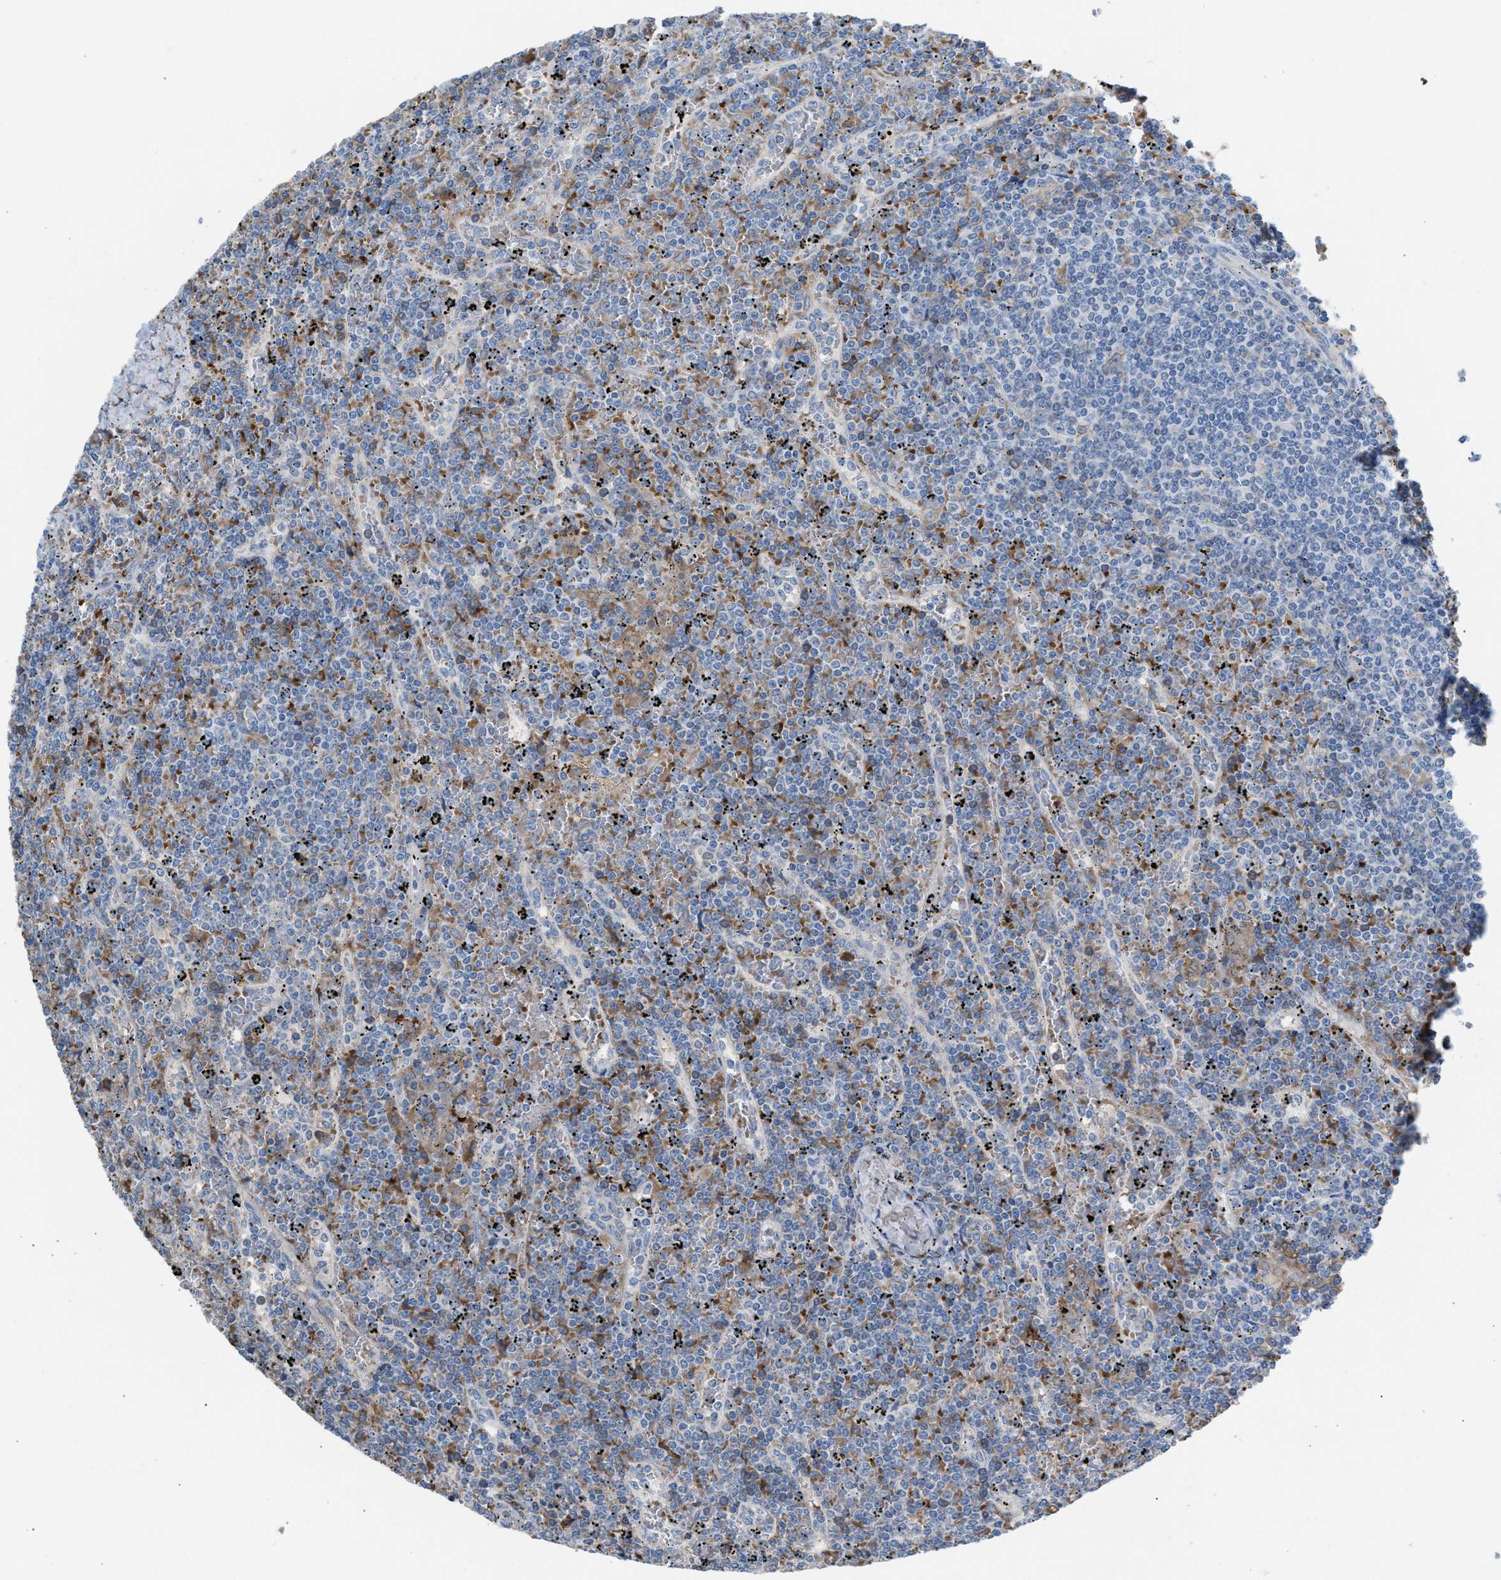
{"staining": {"intensity": "negative", "quantity": "none", "location": "none"}, "tissue": "lymphoma", "cell_type": "Tumor cells", "image_type": "cancer", "snomed": [{"axis": "morphology", "description": "Malignant lymphoma, non-Hodgkin's type, Low grade"}, {"axis": "topography", "description": "Spleen"}], "caption": "Malignant lymphoma, non-Hodgkin's type (low-grade) was stained to show a protein in brown. There is no significant positivity in tumor cells.", "gene": "CA3", "patient": {"sex": "female", "age": 19}}